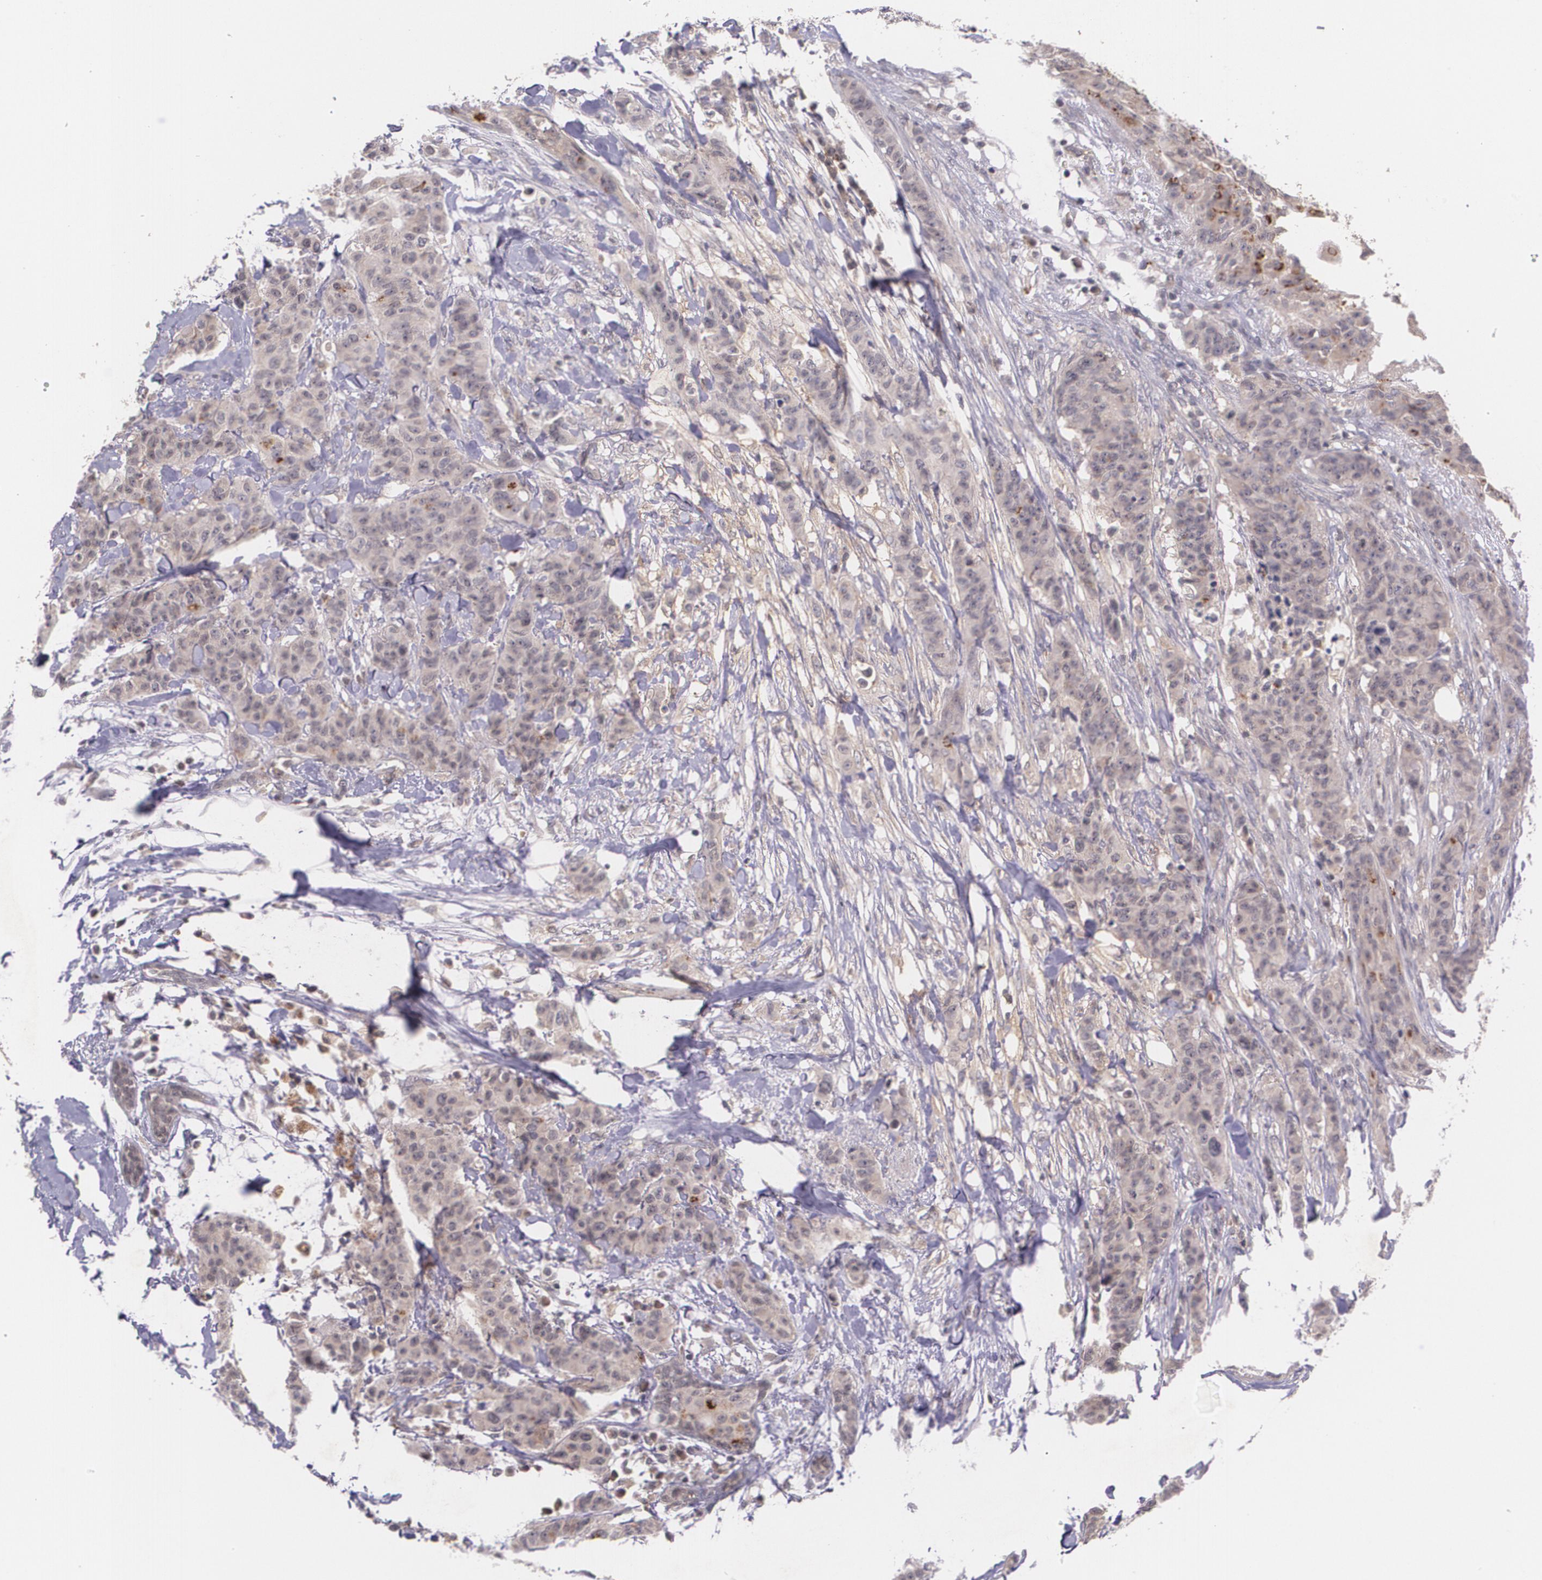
{"staining": {"intensity": "weak", "quantity": ">75%", "location": "cytoplasmic/membranous"}, "tissue": "breast cancer", "cell_type": "Tumor cells", "image_type": "cancer", "snomed": [{"axis": "morphology", "description": "Duct carcinoma"}, {"axis": "topography", "description": "Breast"}], "caption": "A brown stain highlights weak cytoplasmic/membranous staining of a protein in breast cancer tumor cells. The staining was performed using DAB (3,3'-diaminobenzidine) to visualize the protein expression in brown, while the nuclei were stained in blue with hematoxylin (Magnification: 20x).", "gene": "TM4SF1", "patient": {"sex": "female", "age": 40}}